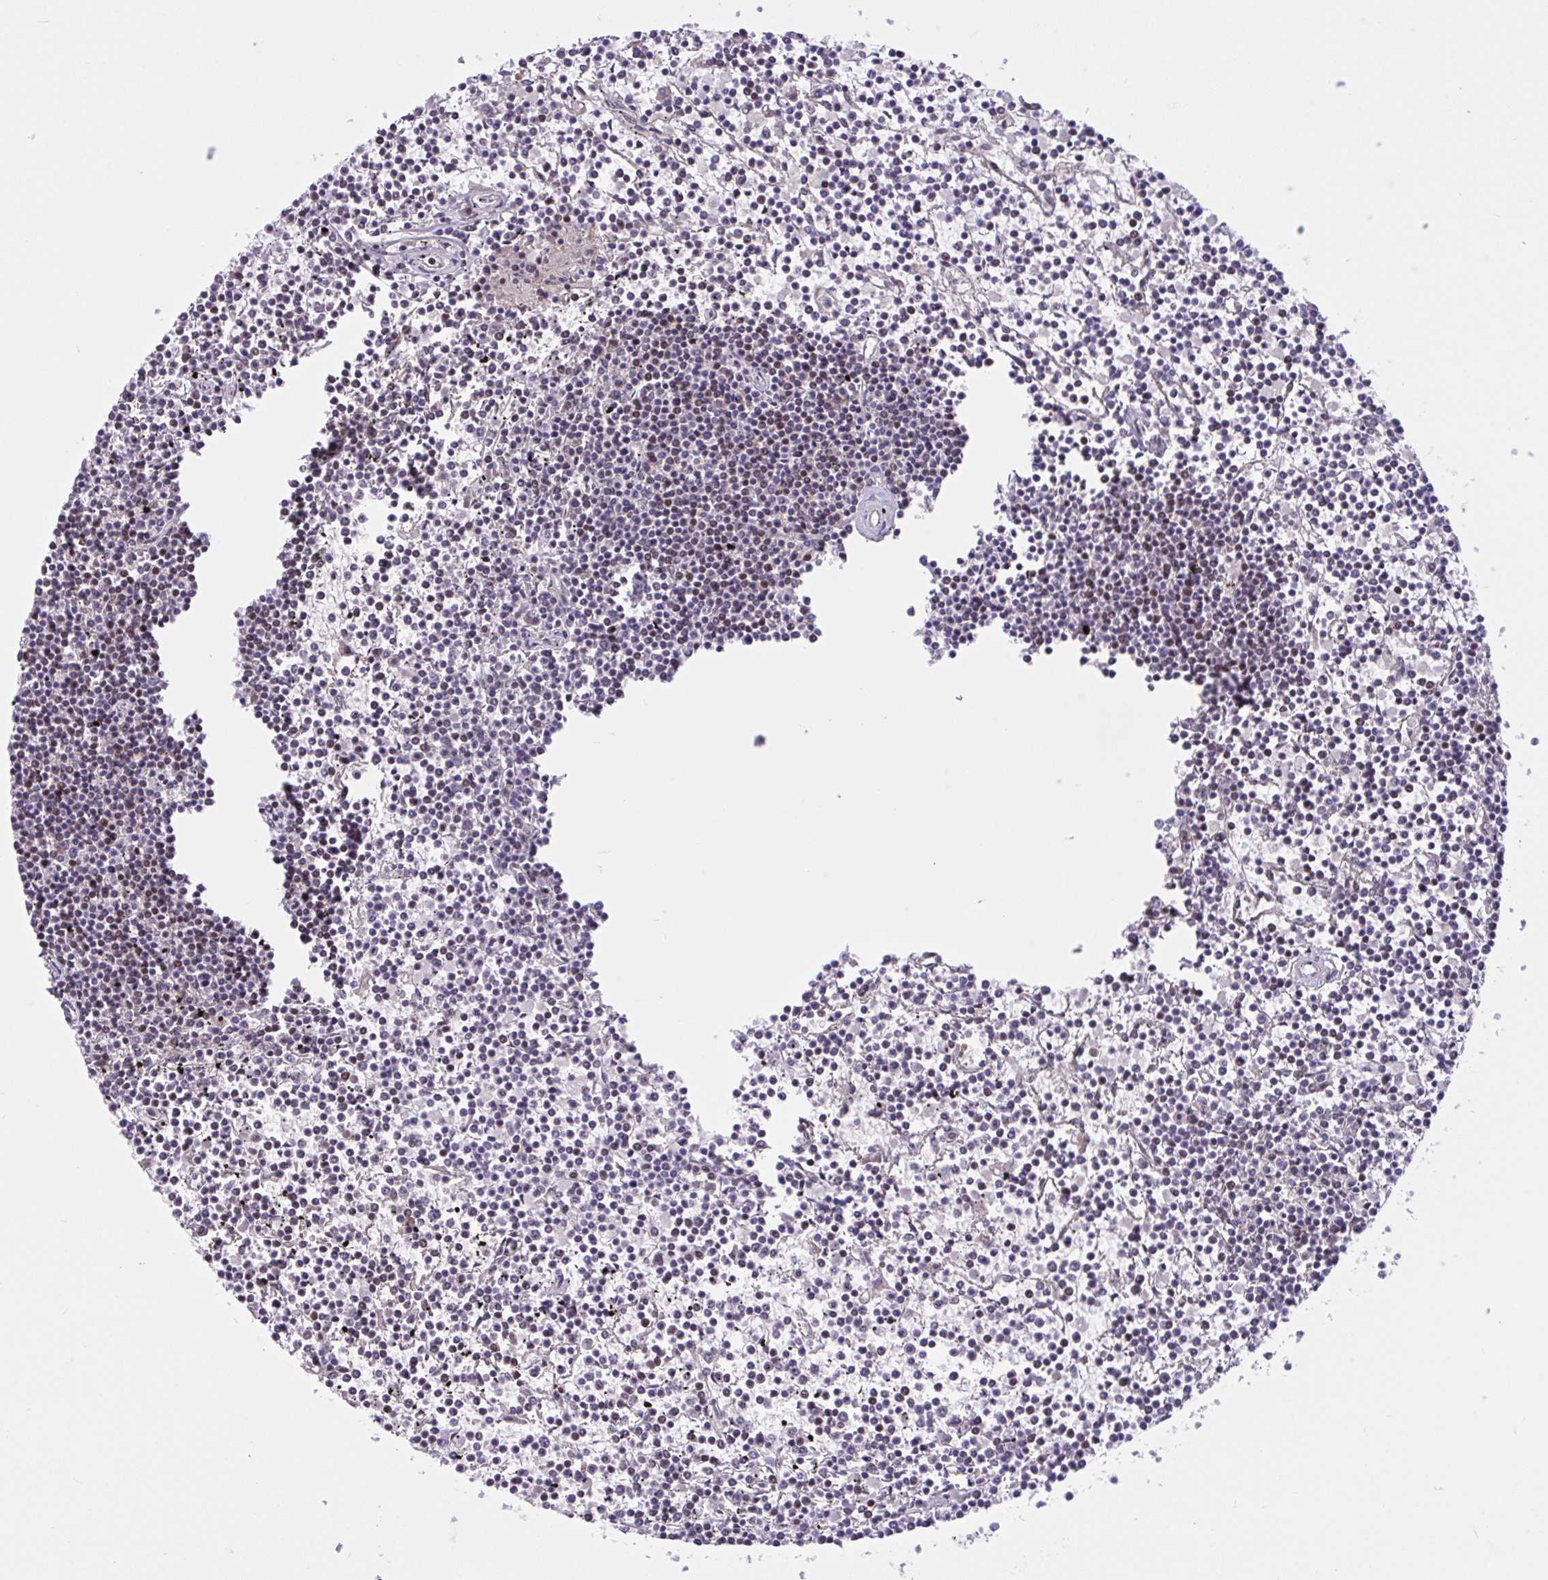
{"staining": {"intensity": "negative", "quantity": "none", "location": "none"}, "tissue": "lymphoma", "cell_type": "Tumor cells", "image_type": "cancer", "snomed": [{"axis": "morphology", "description": "Malignant lymphoma, non-Hodgkin's type, Low grade"}, {"axis": "topography", "description": "Spleen"}], "caption": "This is an immunohistochemistry (IHC) micrograph of human lymphoma. There is no expression in tumor cells.", "gene": "ZNF414", "patient": {"sex": "female", "age": 19}}